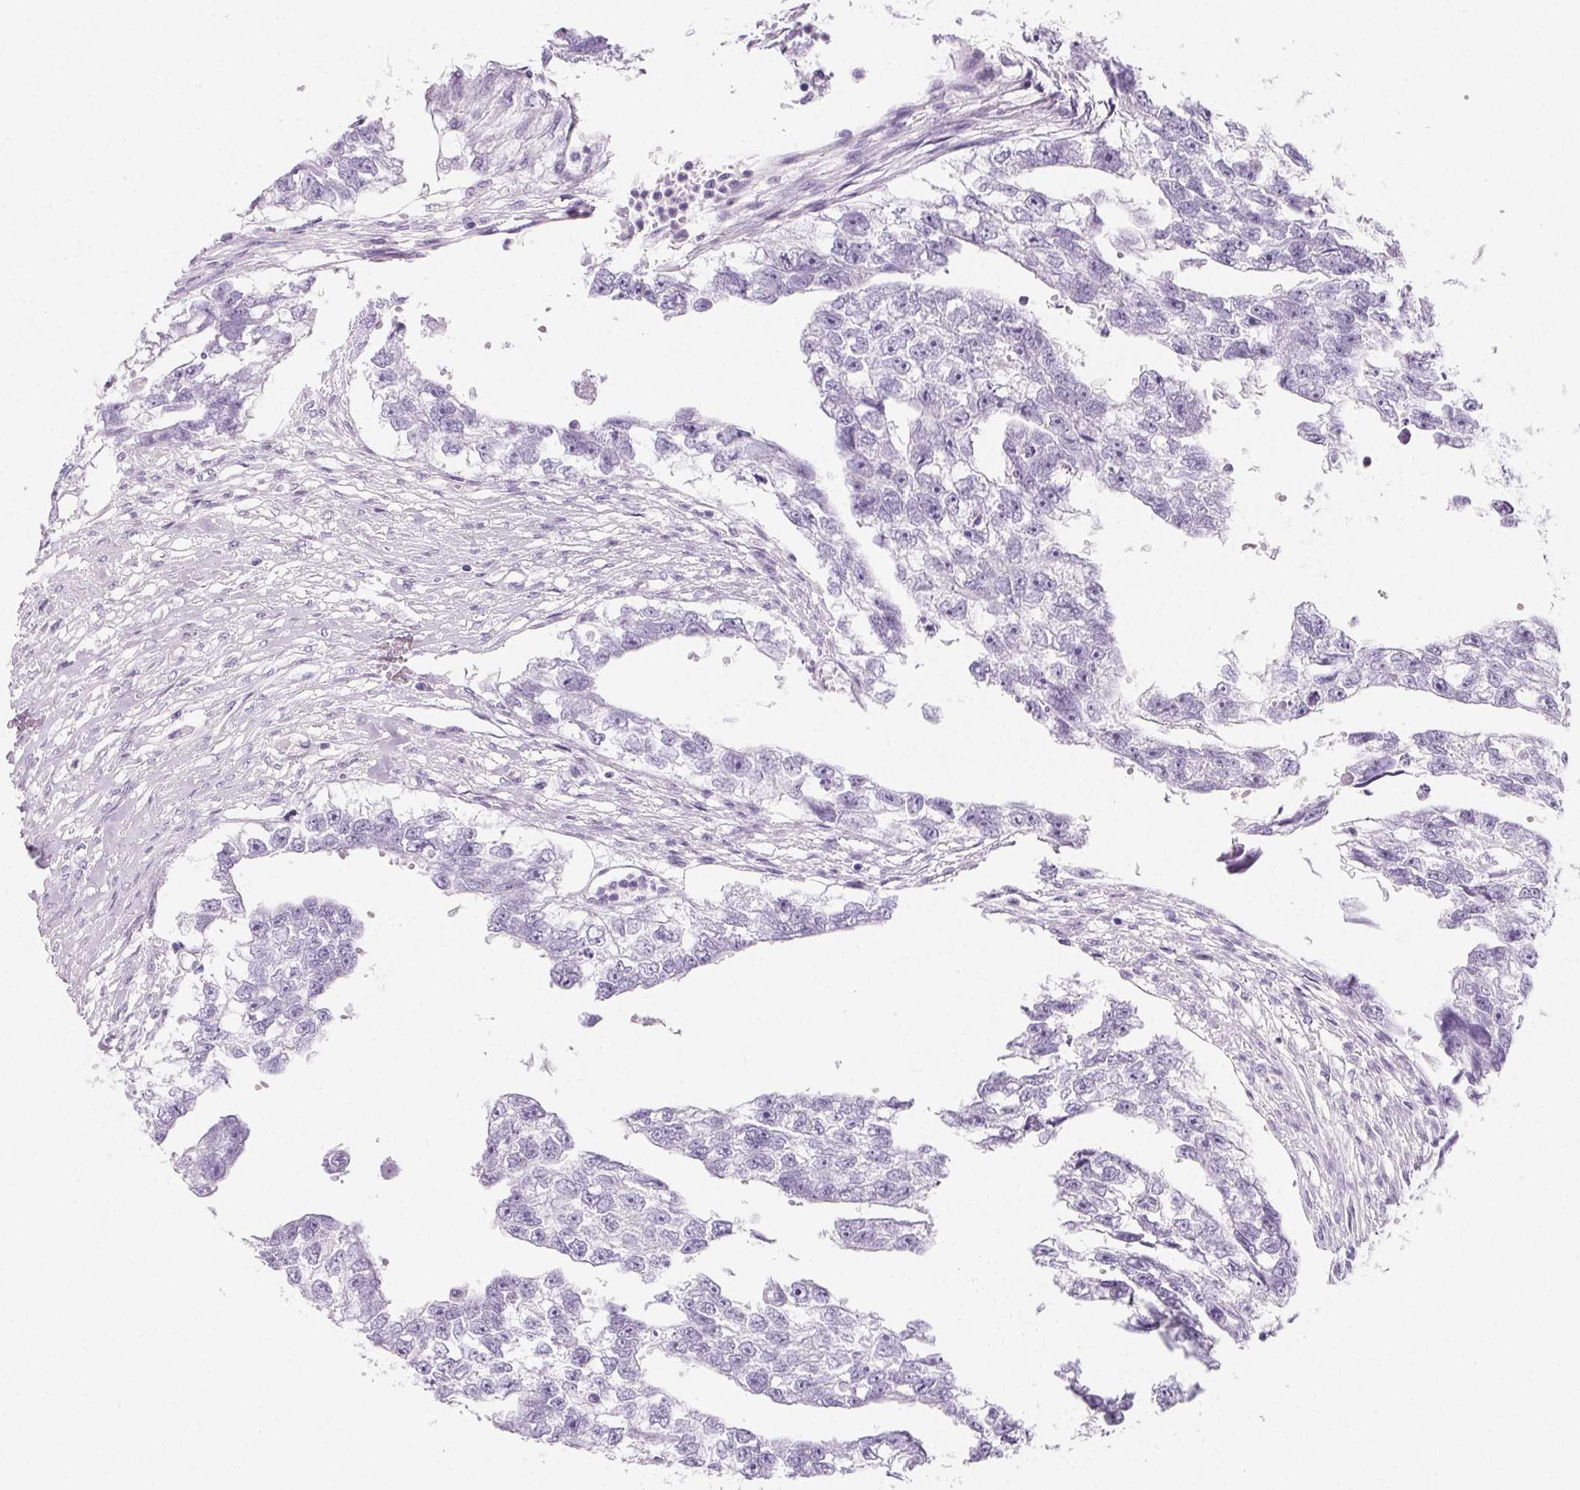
{"staining": {"intensity": "negative", "quantity": "none", "location": "none"}, "tissue": "testis cancer", "cell_type": "Tumor cells", "image_type": "cancer", "snomed": [{"axis": "morphology", "description": "Carcinoma, Embryonal, NOS"}, {"axis": "morphology", "description": "Teratoma, malignant, NOS"}, {"axis": "topography", "description": "Testis"}], "caption": "A high-resolution photomicrograph shows immunohistochemistry staining of malignant teratoma (testis), which reveals no significant positivity in tumor cells.", "gene": "PRSS3", "patient": {"sex": "male", "age": 44}}